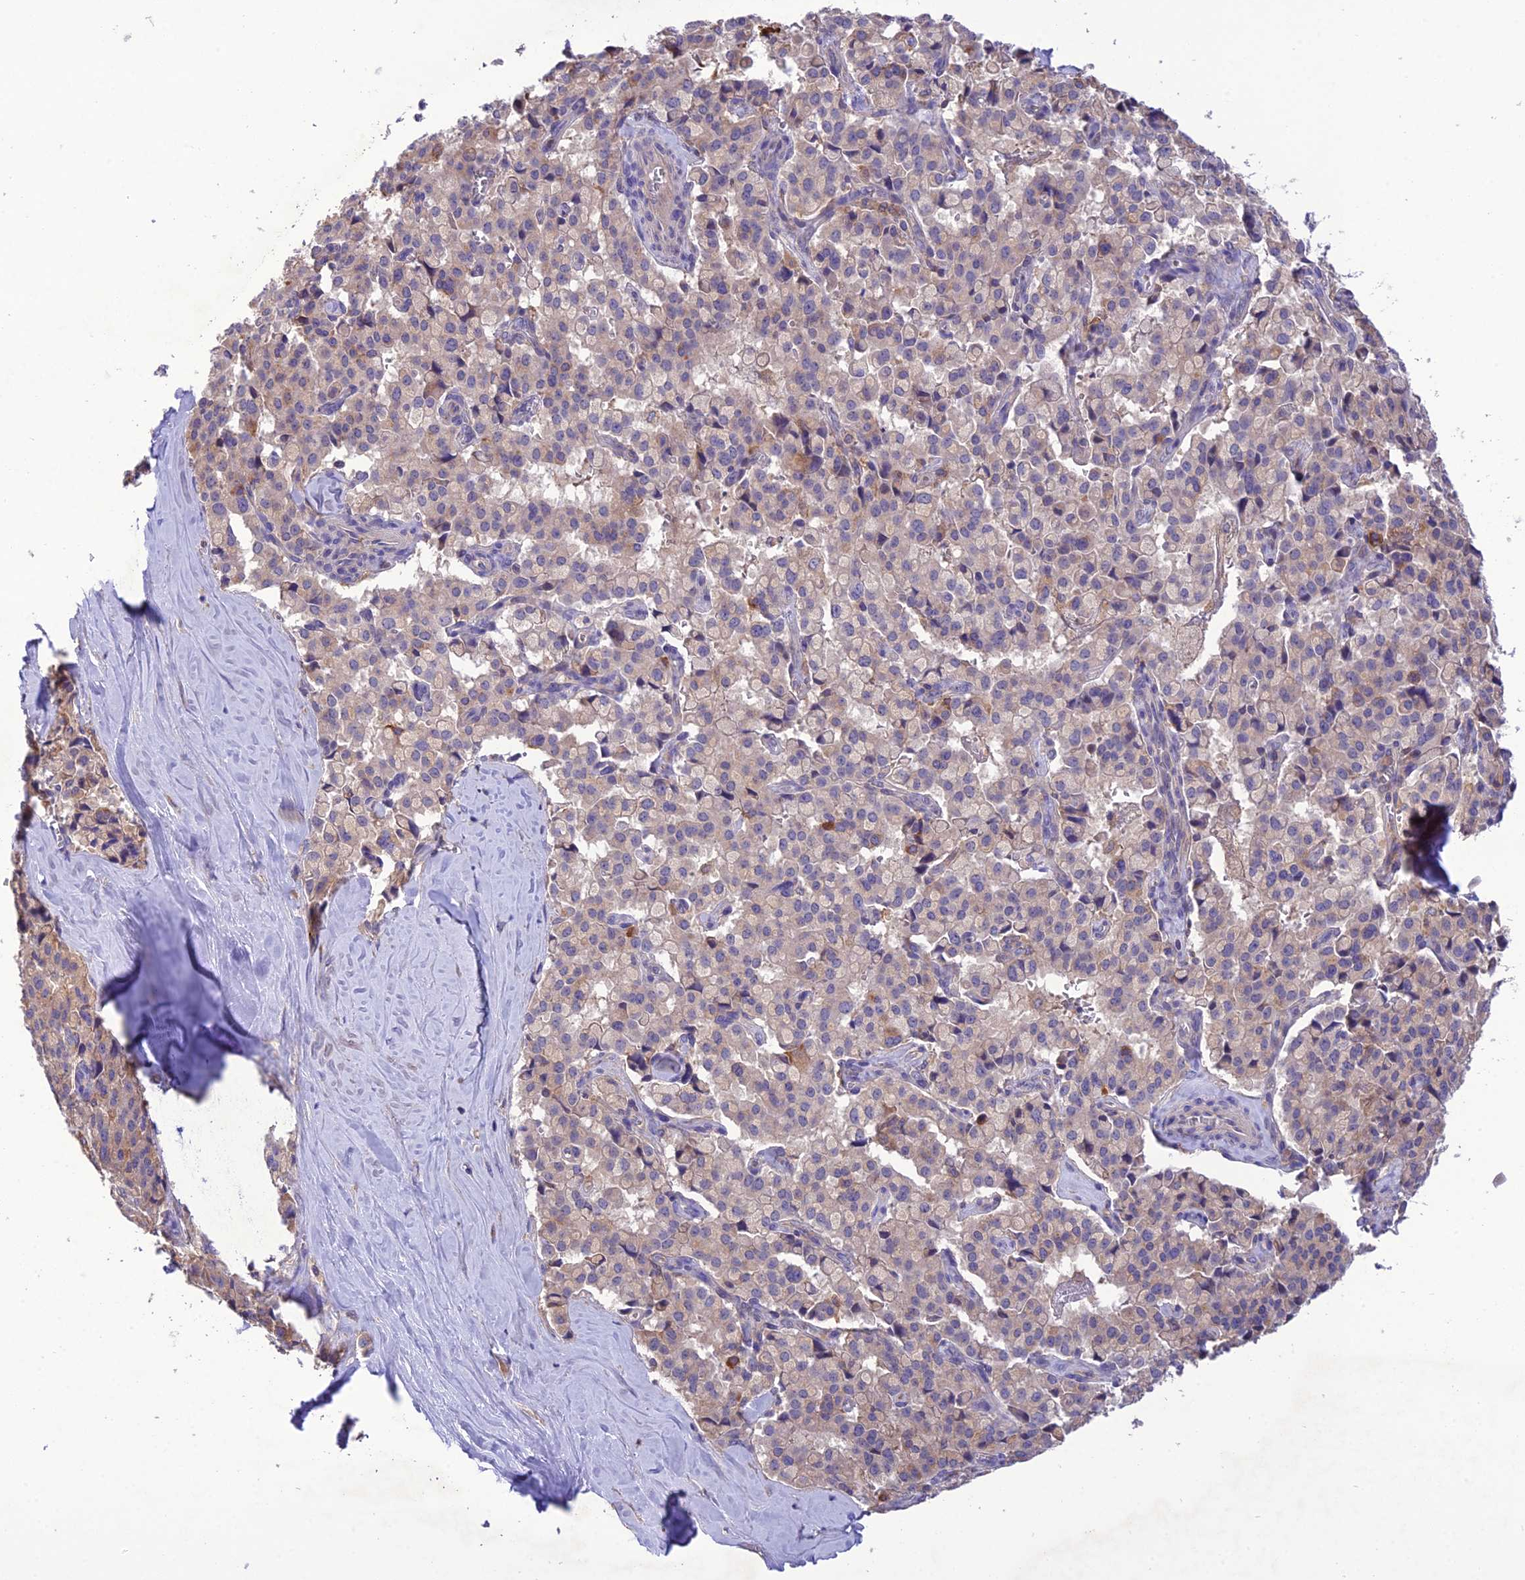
{"staining": {"intensity": "weak", "quantity": "25%-75%", "location": "cytoplasmic/membranous"}, "tissue": "pancreatic cancer", "cell_type": "Tumor cells", "image_type": "cancer", "snomed": [{"axis": "morphology", "description": "Adenocarcinoma, NOS"}, {"axis": "topography", "description": "Pancreas"}], "caption": "Immunohistochemical staining of pancreatic adenocarcinoma reveals weak cytoplasmic/membranous protein expression in approximately 25%-75% of tumor cells.", "gene": "SNX24", "patient": {"sex": "male", "age": 65}}